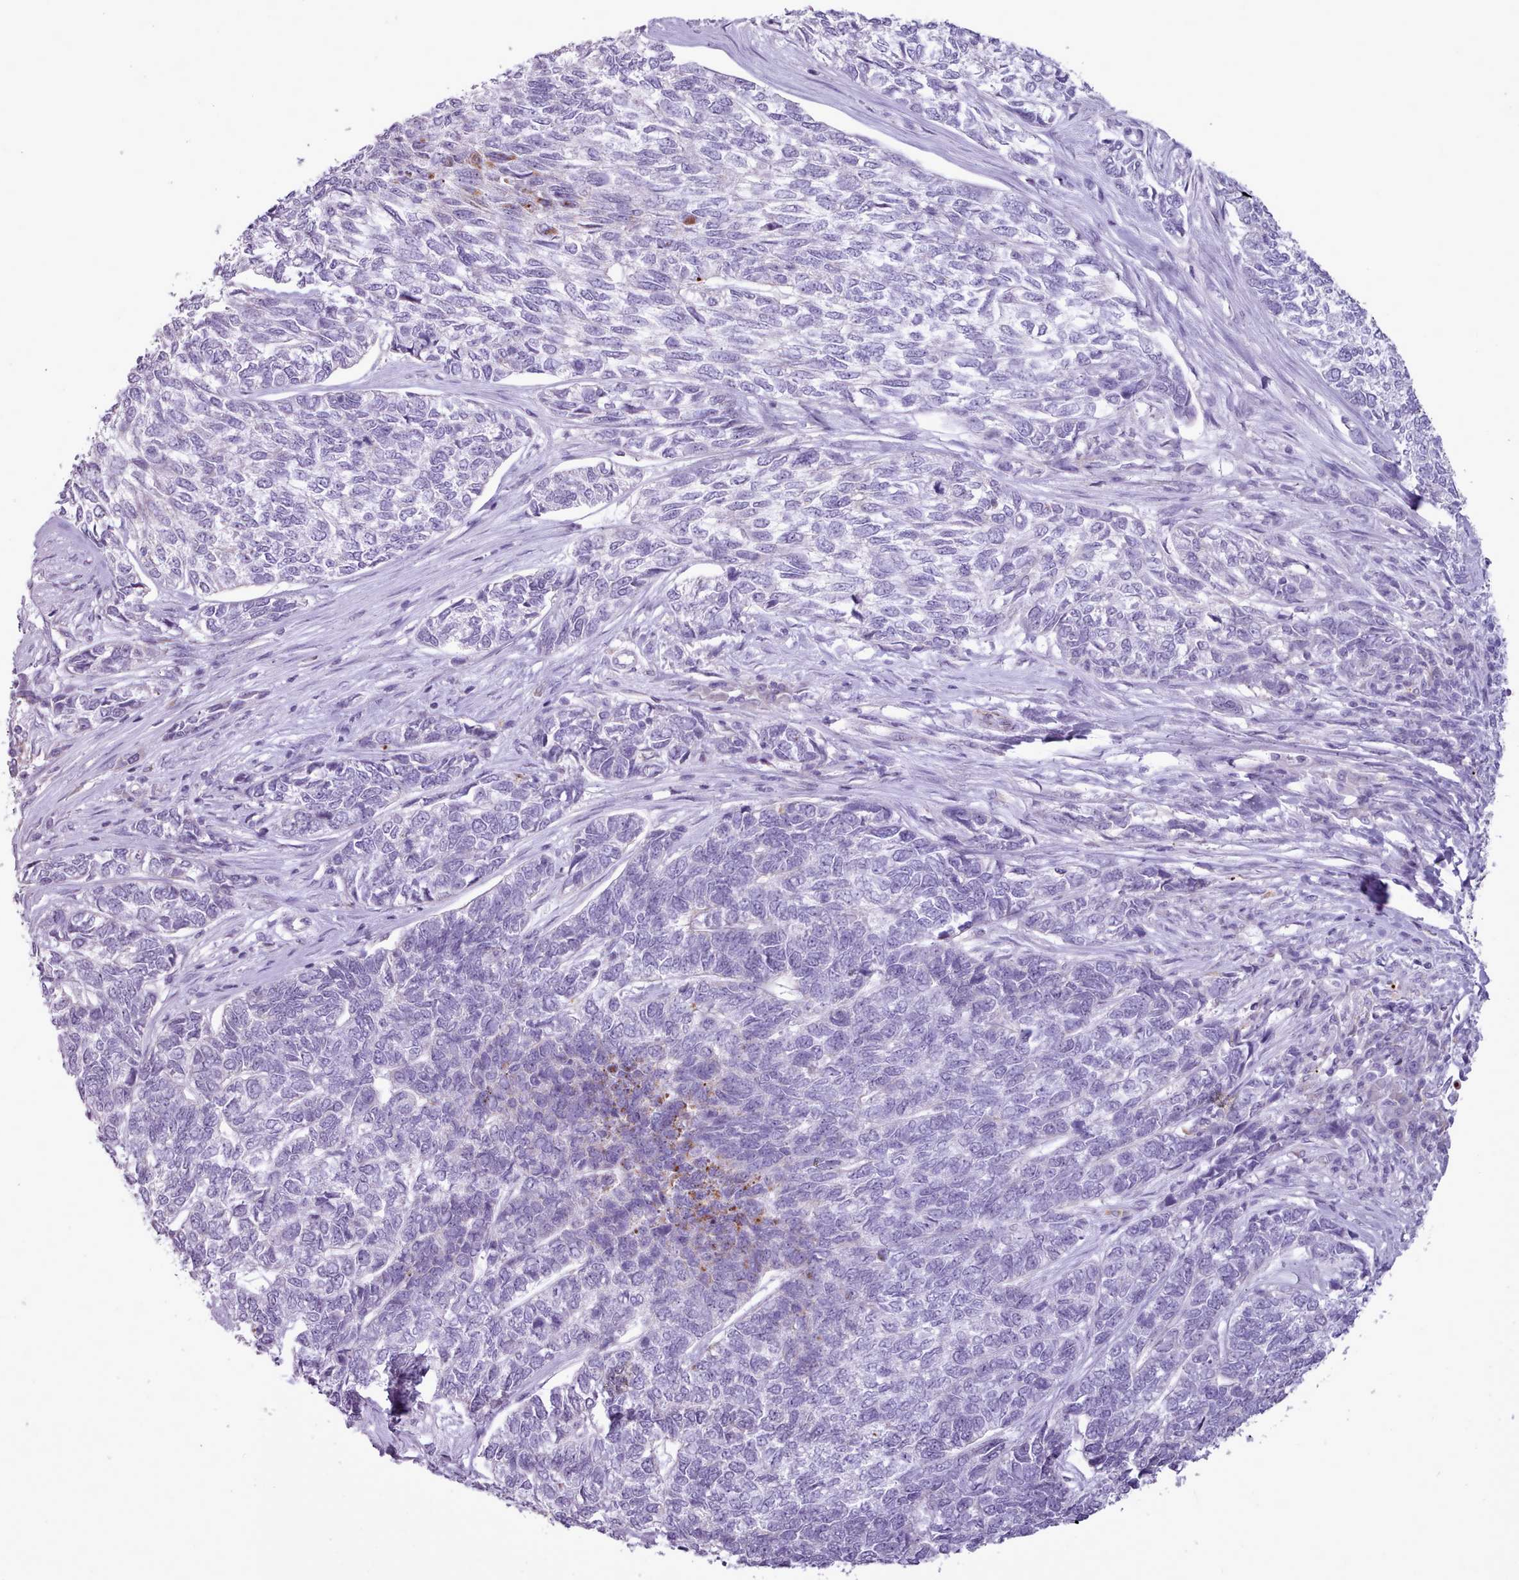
{"staining": {"intensity": "negative", "quantity": "none", "location": "none"}, "tissue": "skin cancer", "cell_type": "Tumor cells", "image_type": "cancer", "snomed": [{"axis": "morphology", "description": "Basal cell carcinoma"}, {"axis": "topography", "description": "Skin"}], "caption": "Immunohistochemistry (IHC) of human basal cell carcinoma (skin) shows no expression in tumor cells.", "gene": "ATRAID", "patient": {"sex": "female", "age": 65}}